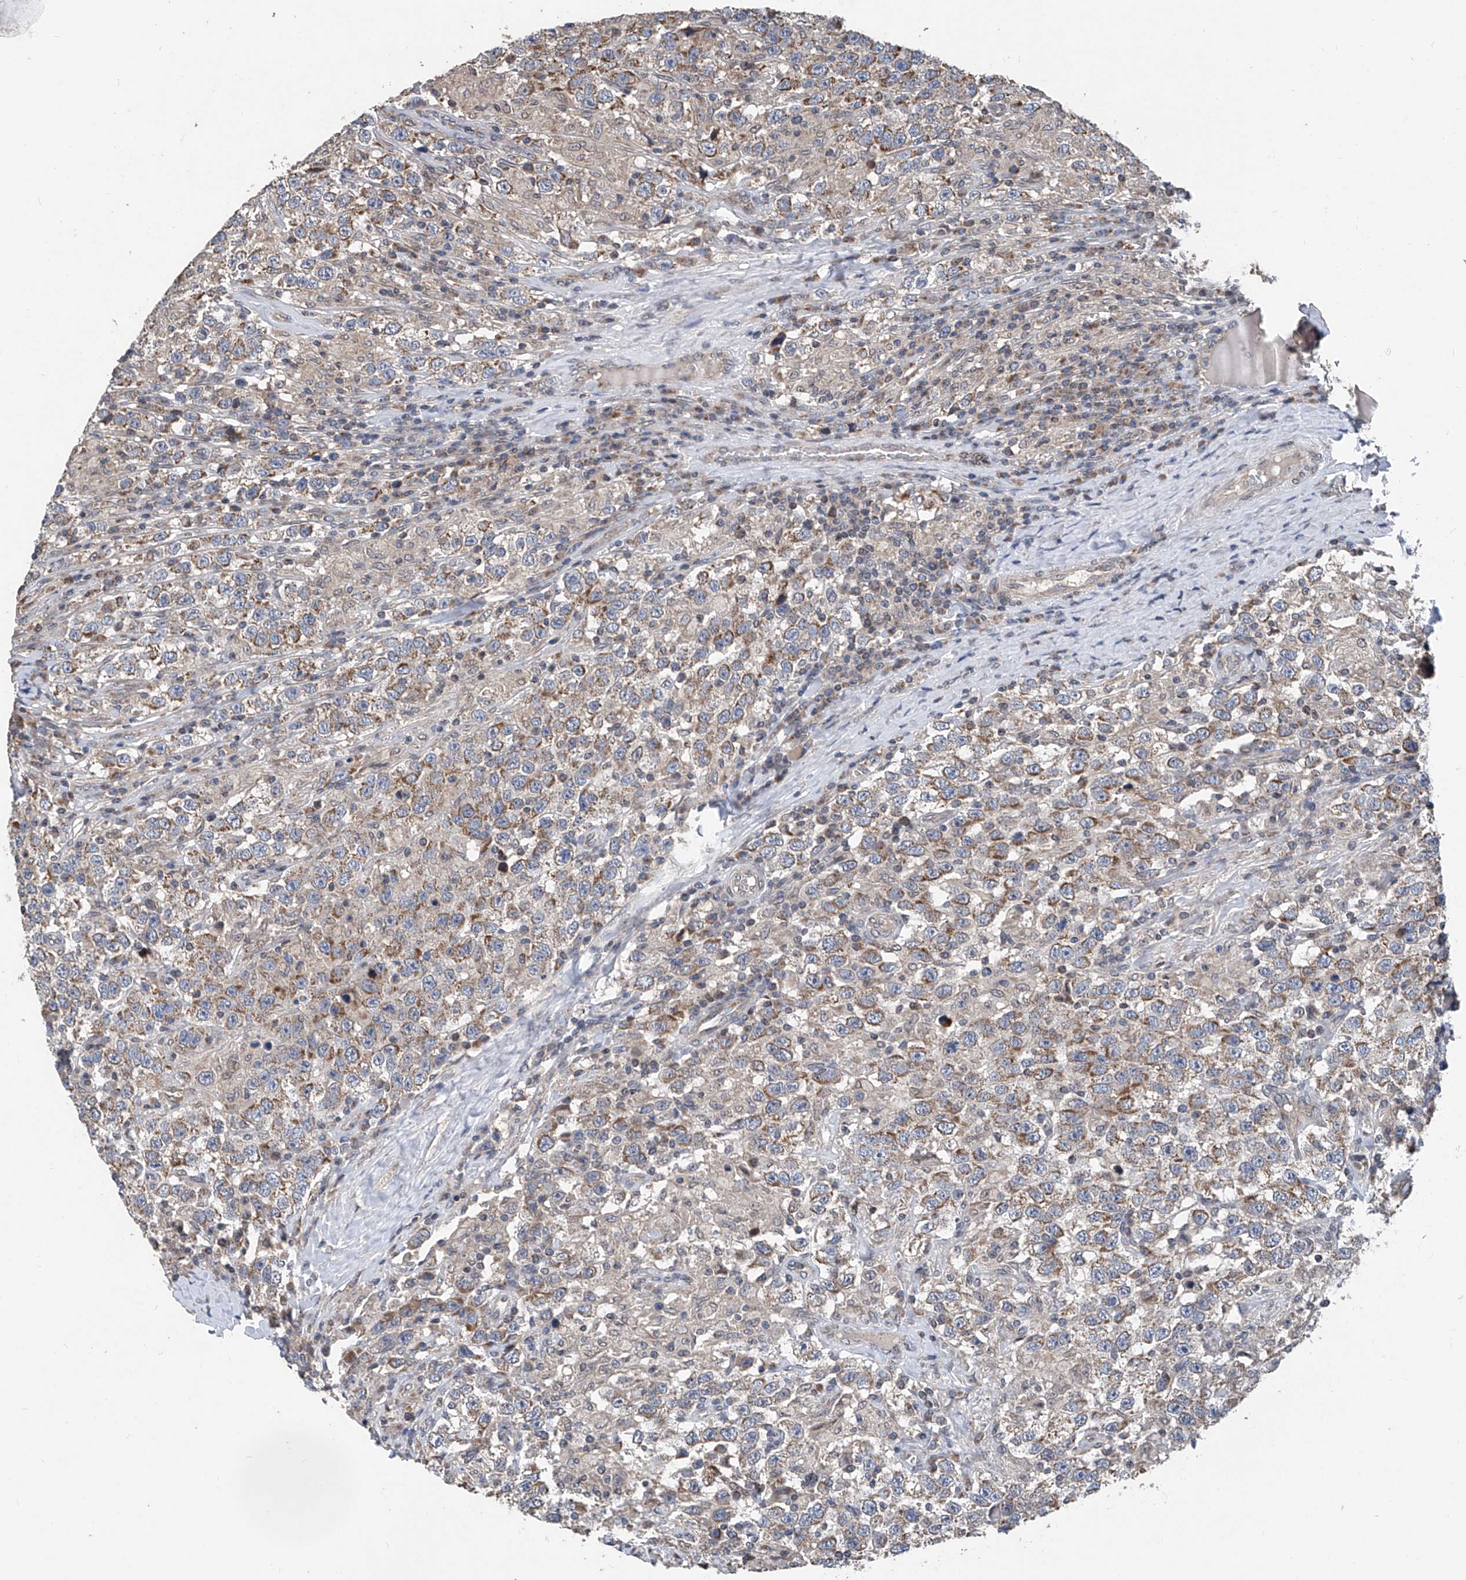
{"staining": {"intensity": "moderate", "quantity": ">75%", "location": "cytoplasmic/membranous"}, "tissue": "testis cancer", "cell_type": "Tumor cells", "image_type": "cancer", "snomed": [{"axis": "morphology", "description": "Seminoma, NOS"}, {"axis": "topography", "description": "Testis"}], "caption": "Protein expression analysis of human testis cancer (seminoma) reveals moderate cytoplasmic/membranous positivity in approximately >75% of tumor cells. Using DAB (brown) and hematoxylin (blue) stains, captured at high magnification using brightfield microscopy.", "gene": "BCKDHB", "patient": {"sex": "male", "age": 41}}